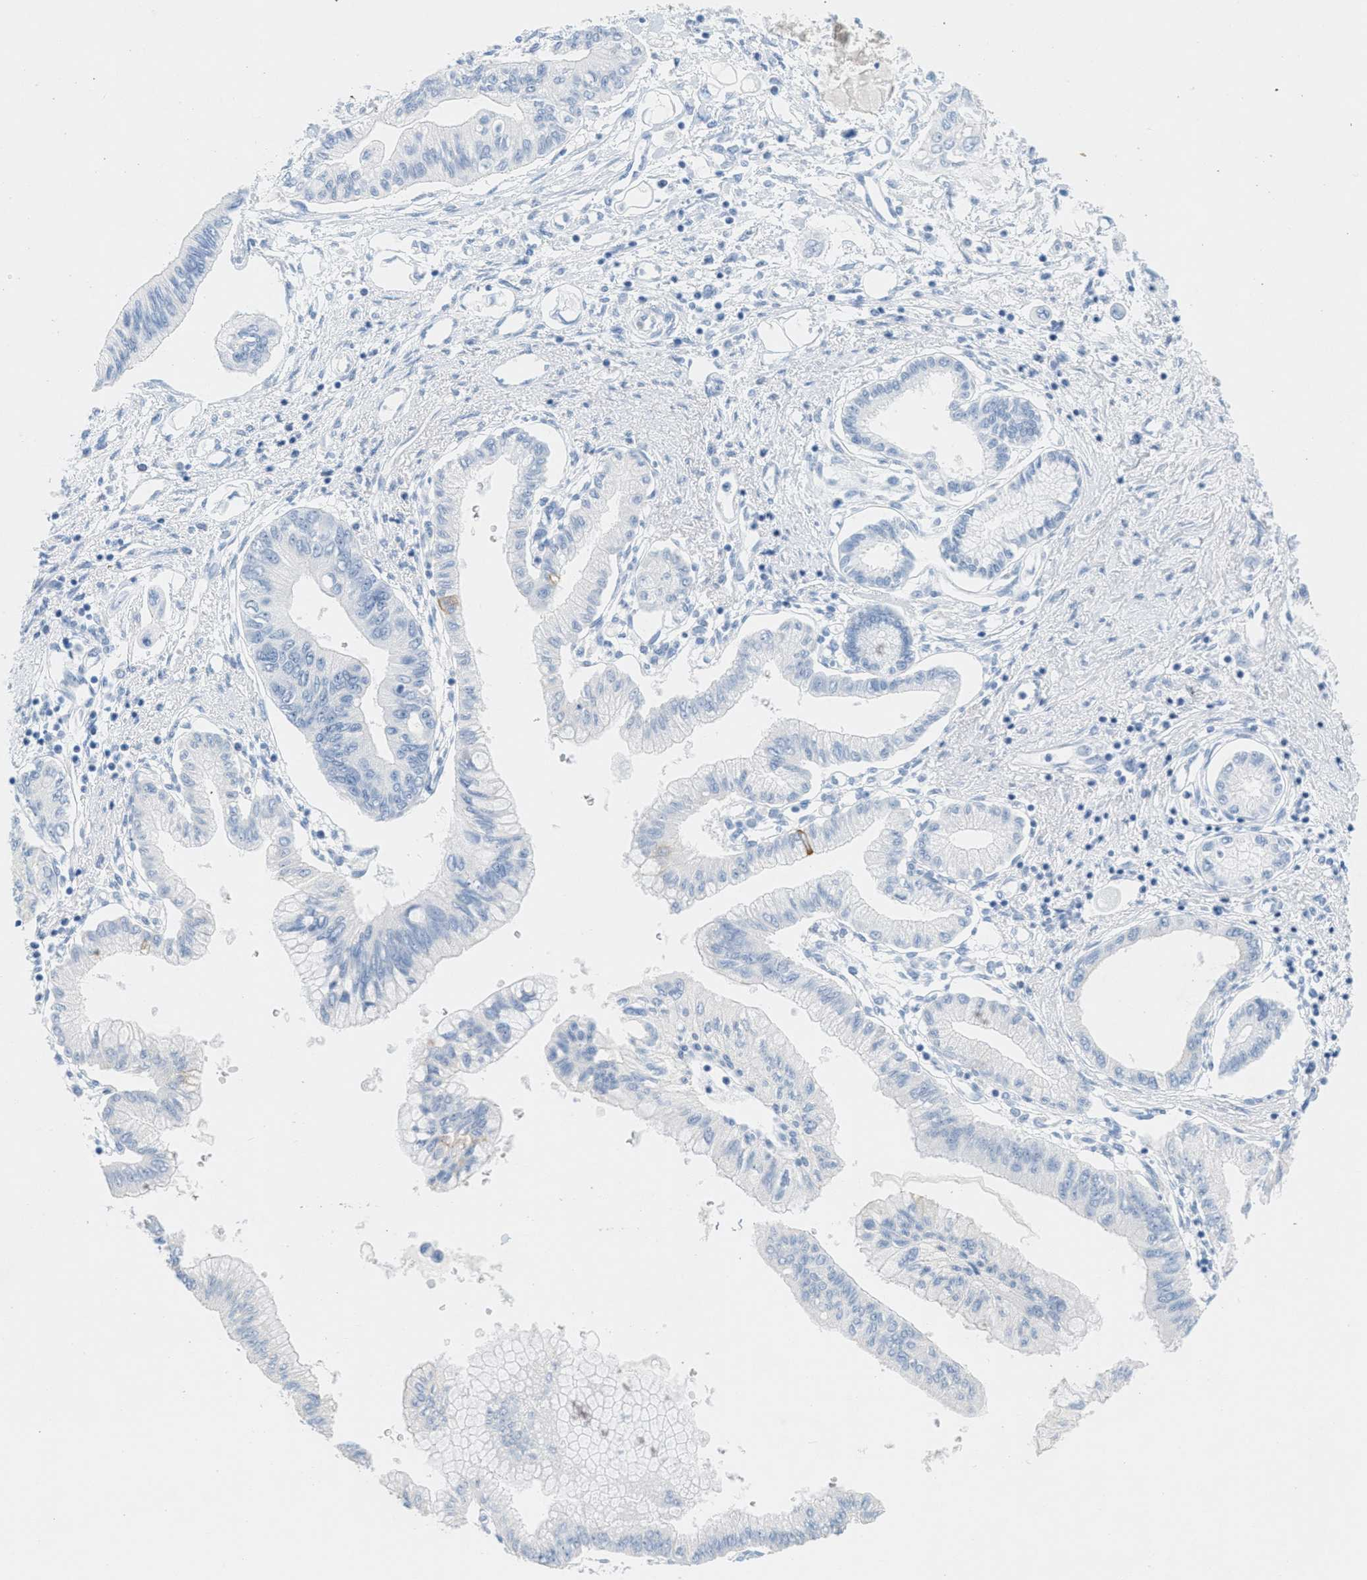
{"staining": {"intensity": "negative", "quantity": "none", "location": "none"}, "tissue": "pancreatic cancer", "cell_type": "Tumor cells", "image_type": "cancer", "snomed": [{"axis": "morphology", "description": "Adenocarcinoma, NOS"}, {"axis": "topography", "description": "Pancreas"}], "caption": "Immunohistochemistry (IHC) histopathology image of neoplastic tissue: human pancreatic cancer (adenocarcinoma) stained with DAB reveals no significant protein positivity in tumor cells. The staining was performed using DAB (3,3'-diaminobenzidine) to visualize the protein expression in brown, while the nuclei were stained in blue with hematoxylin (Magnification: 20x).", "gene": "GPM6A", "patient": {"sex": "female", "age": 77}}